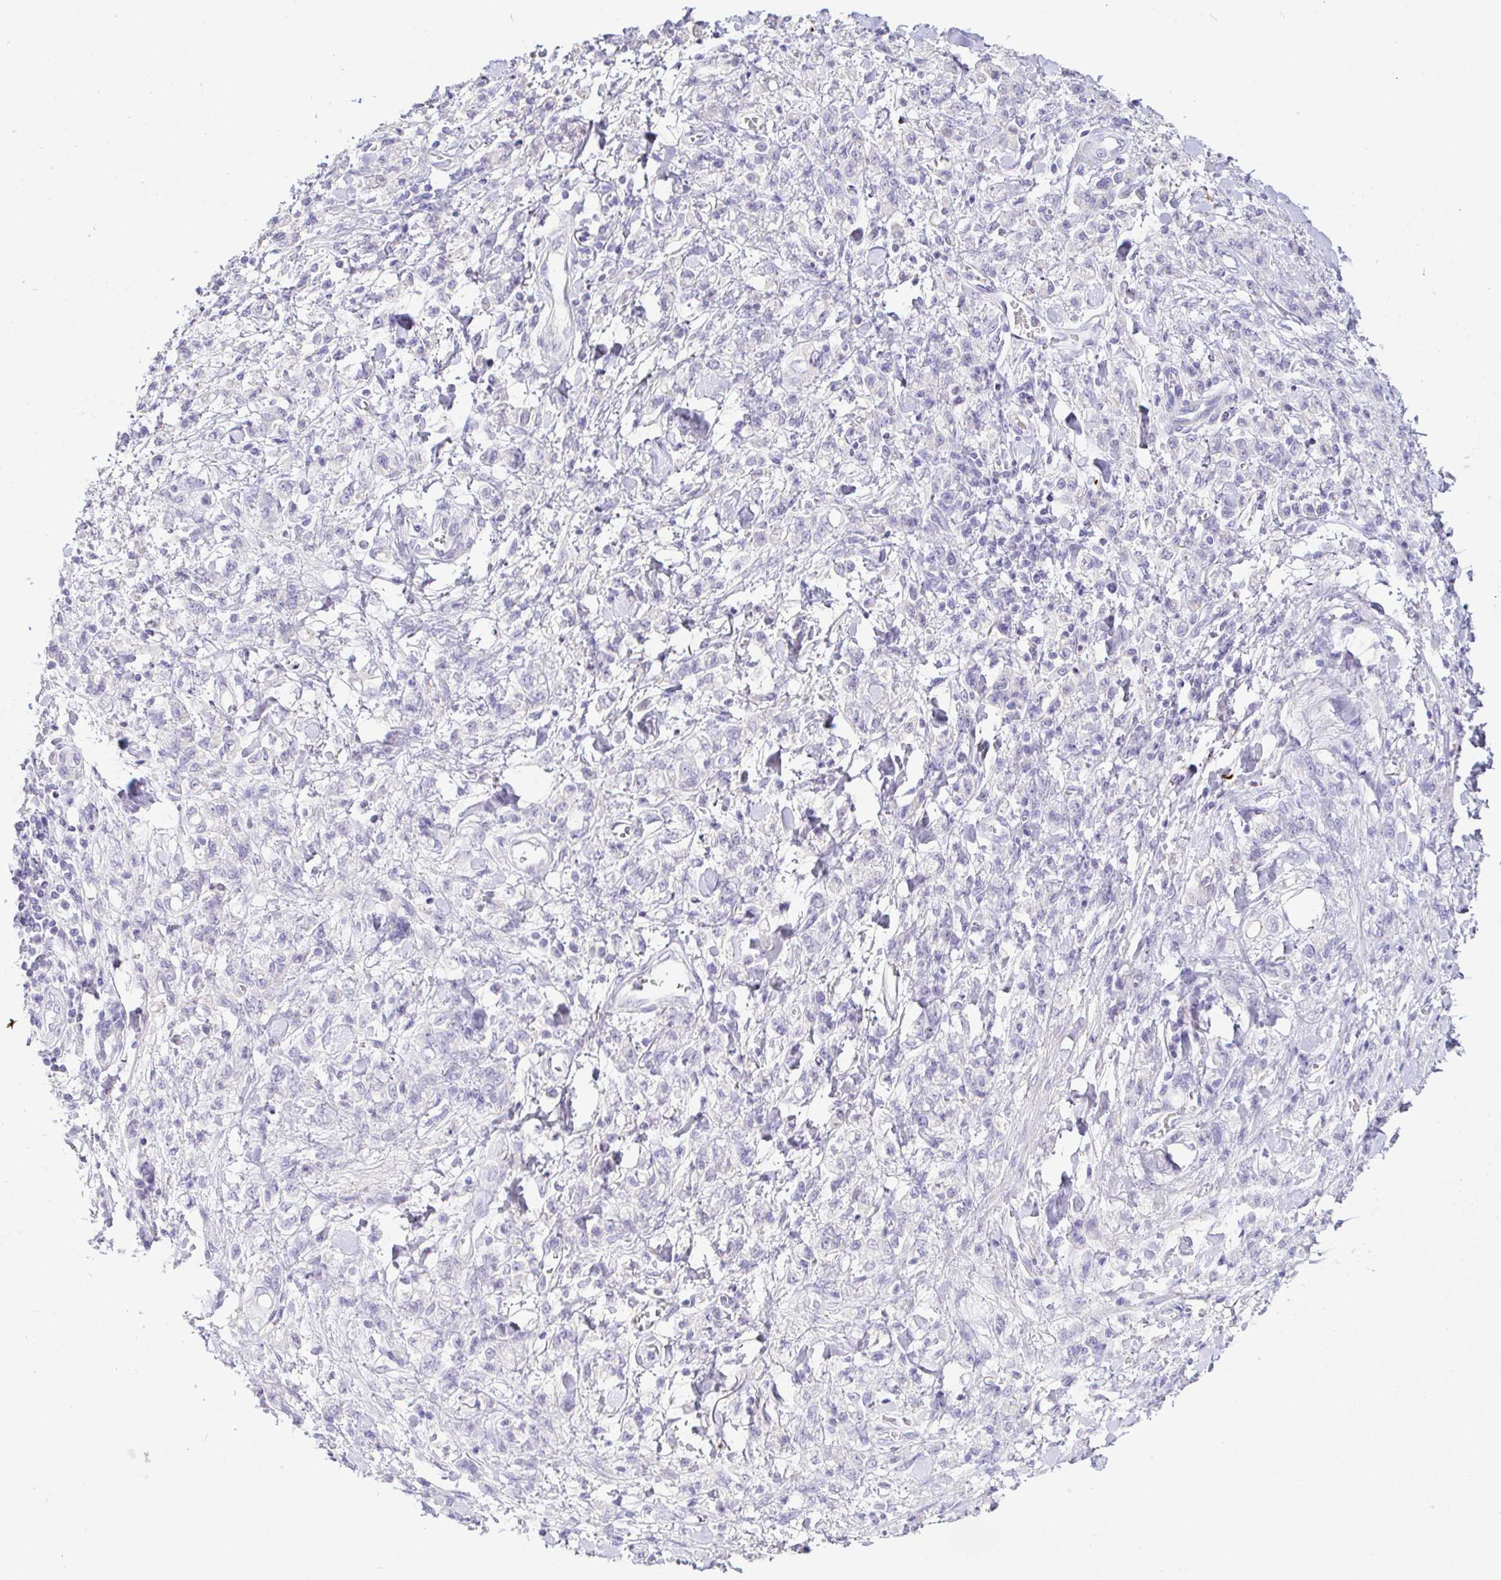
{"staining": {"intensity": "negative", "quantity": "none", "location": "none"}, "tissue": "stomach cancer", "cell_type": "Tumor cells", "image_type": "cancer", "snomed": [{"axis": "morphology", "description": "Adenocarcinoma, NOS"}, {"axis": "topography", "description": "Stomach"}], "caption": "This is an immunohistochemistry (IHC) histopathology image of human stomach adenocarcinoma. There is no expression in tumor cells.", "gene": "SAA4", "patient": {"sex": "male", "age": 77}}